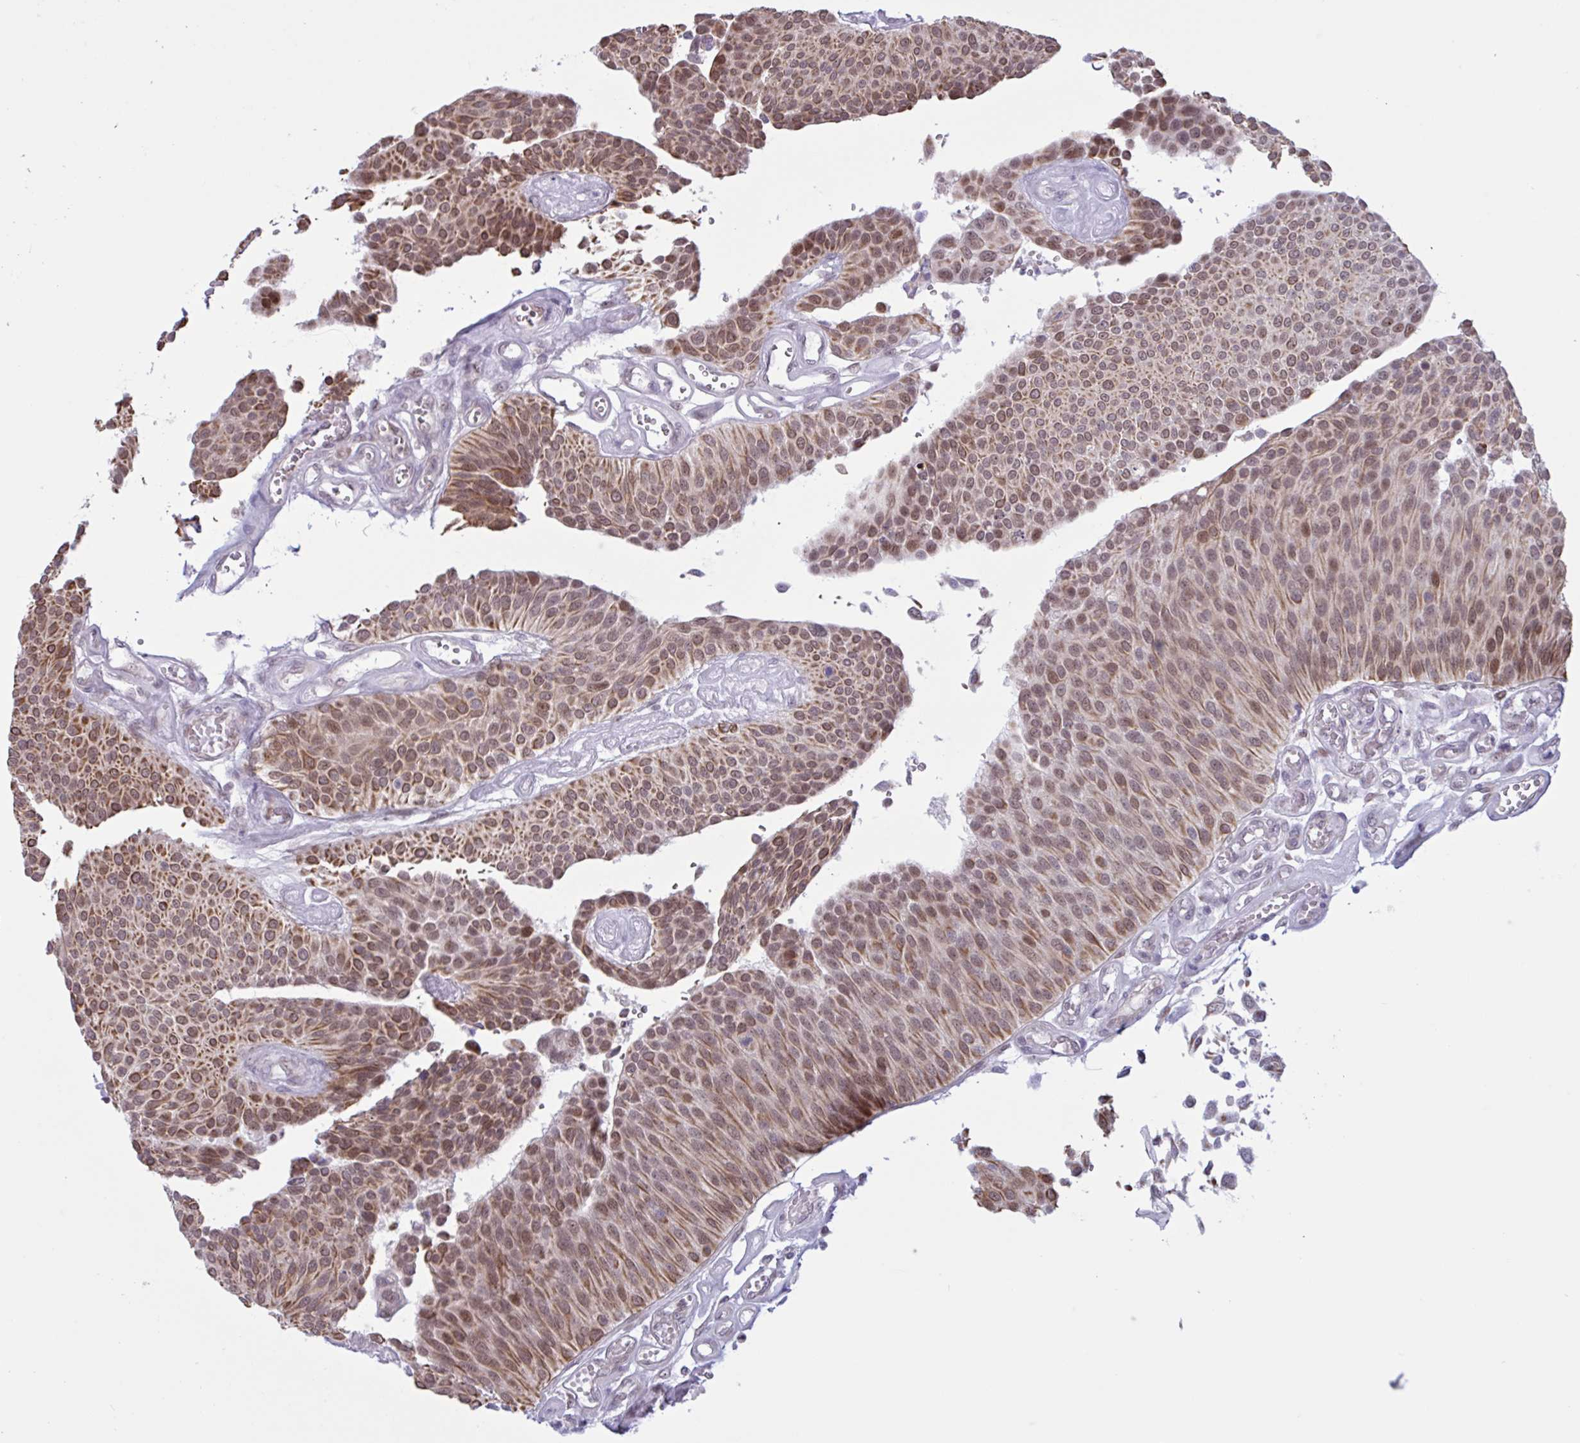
{"staining": {"intensity": "moderate", "quantity": ">75%", "location": "cytoplasmic/membranous,nuclear"}, "tissue": "urothelial cancer", "cell_type": "Tumor cells", "image_type": "cancer", "snomed": [{"axis": "morphology", "description": "Urothelial carcinoma, NOS"}, {"axis": "topography", "description": "Urinary bladder"}], "caption": "Immunohistochemistry of human urothelial cancer demonstrates medium levels of moderate cytoplasmic/membranous and nuclear expression in about >75% of tumor cells.", "gene": "PRMT6", "patient": {"sex": "male", "age": 55}}